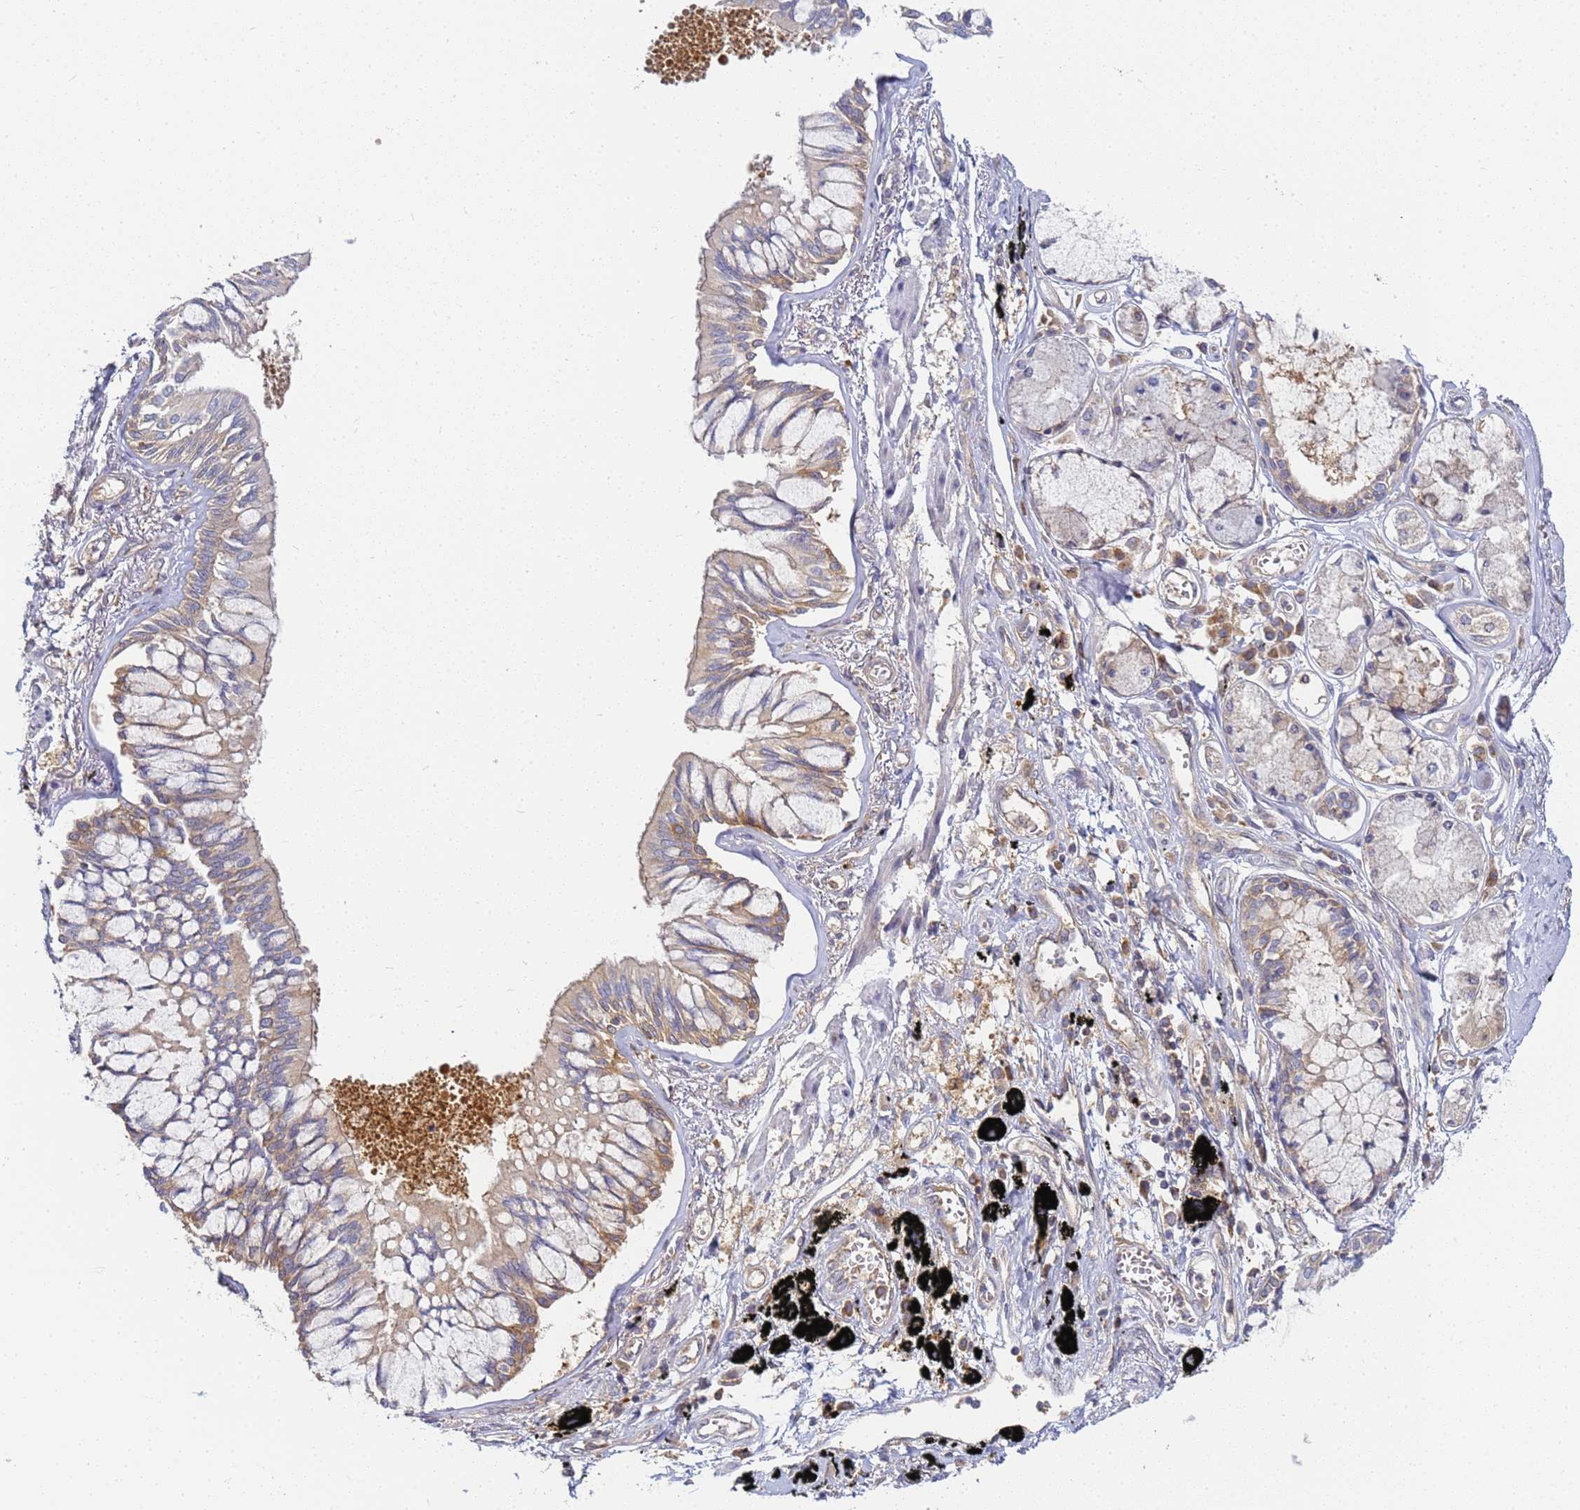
{"staining": {"intensity": "weak", "quantity": "<25%", "location": "cytoplasmic/membranous"}, "tissue": "lung cancer", "cell_type": "Tumor cells", "image_type": "cancer", "snomed": [{"axis": "morphology", "description": "Adenocarcinoma, NOS"}, {"axis": "topography", "description": "Lung"}], "caption": "An image of human lung adenocarcinoma is negative for staining in tumor cells.", "gene": "CHM", "patient": {"sex": "male", "age": 67}}